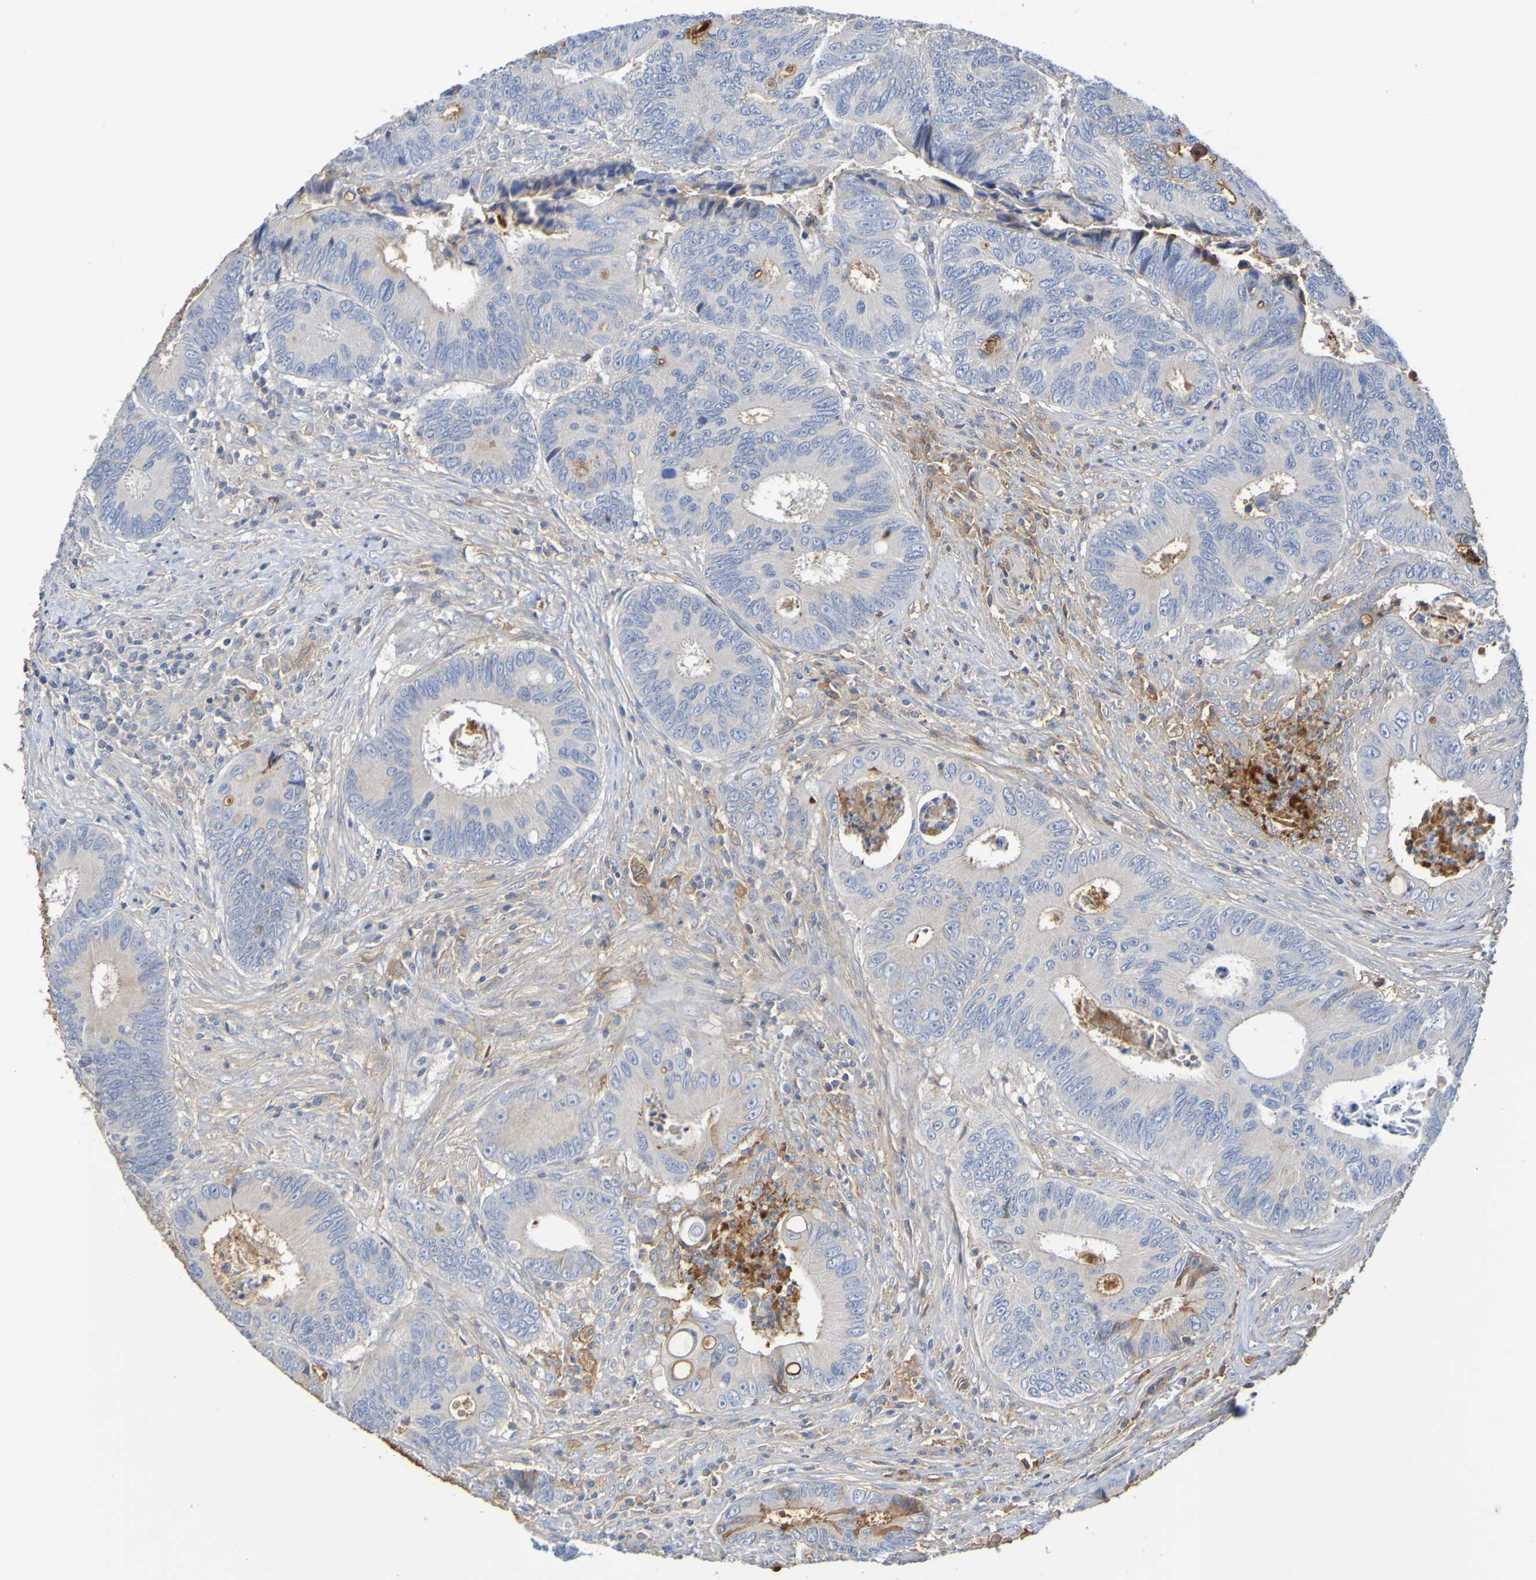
{"staining": {"intensity": "moderate", "quantity": "<25%", "location": "cytoplasmic/membranous"}, "tissue": "colorectal cancer", "cell_type": "Tumor cells", "image_type": "cancer", "snomed": [{"axis": "morphology", "description": "Inflammation, NOS"}, {"axis": "morphology", "description": "Adenocarcinoma, NOS"}, {"axis": "topography", "description": "Colon"}], "caption": "Immunohistochemical staining of human colorectal adenocarcinoma displays moderate cytoplasmic/membranous protein positivity in approximately <25% of tumor cells.", "gene": "GAB3", "patient": {"sex": "male", "age": 72}}